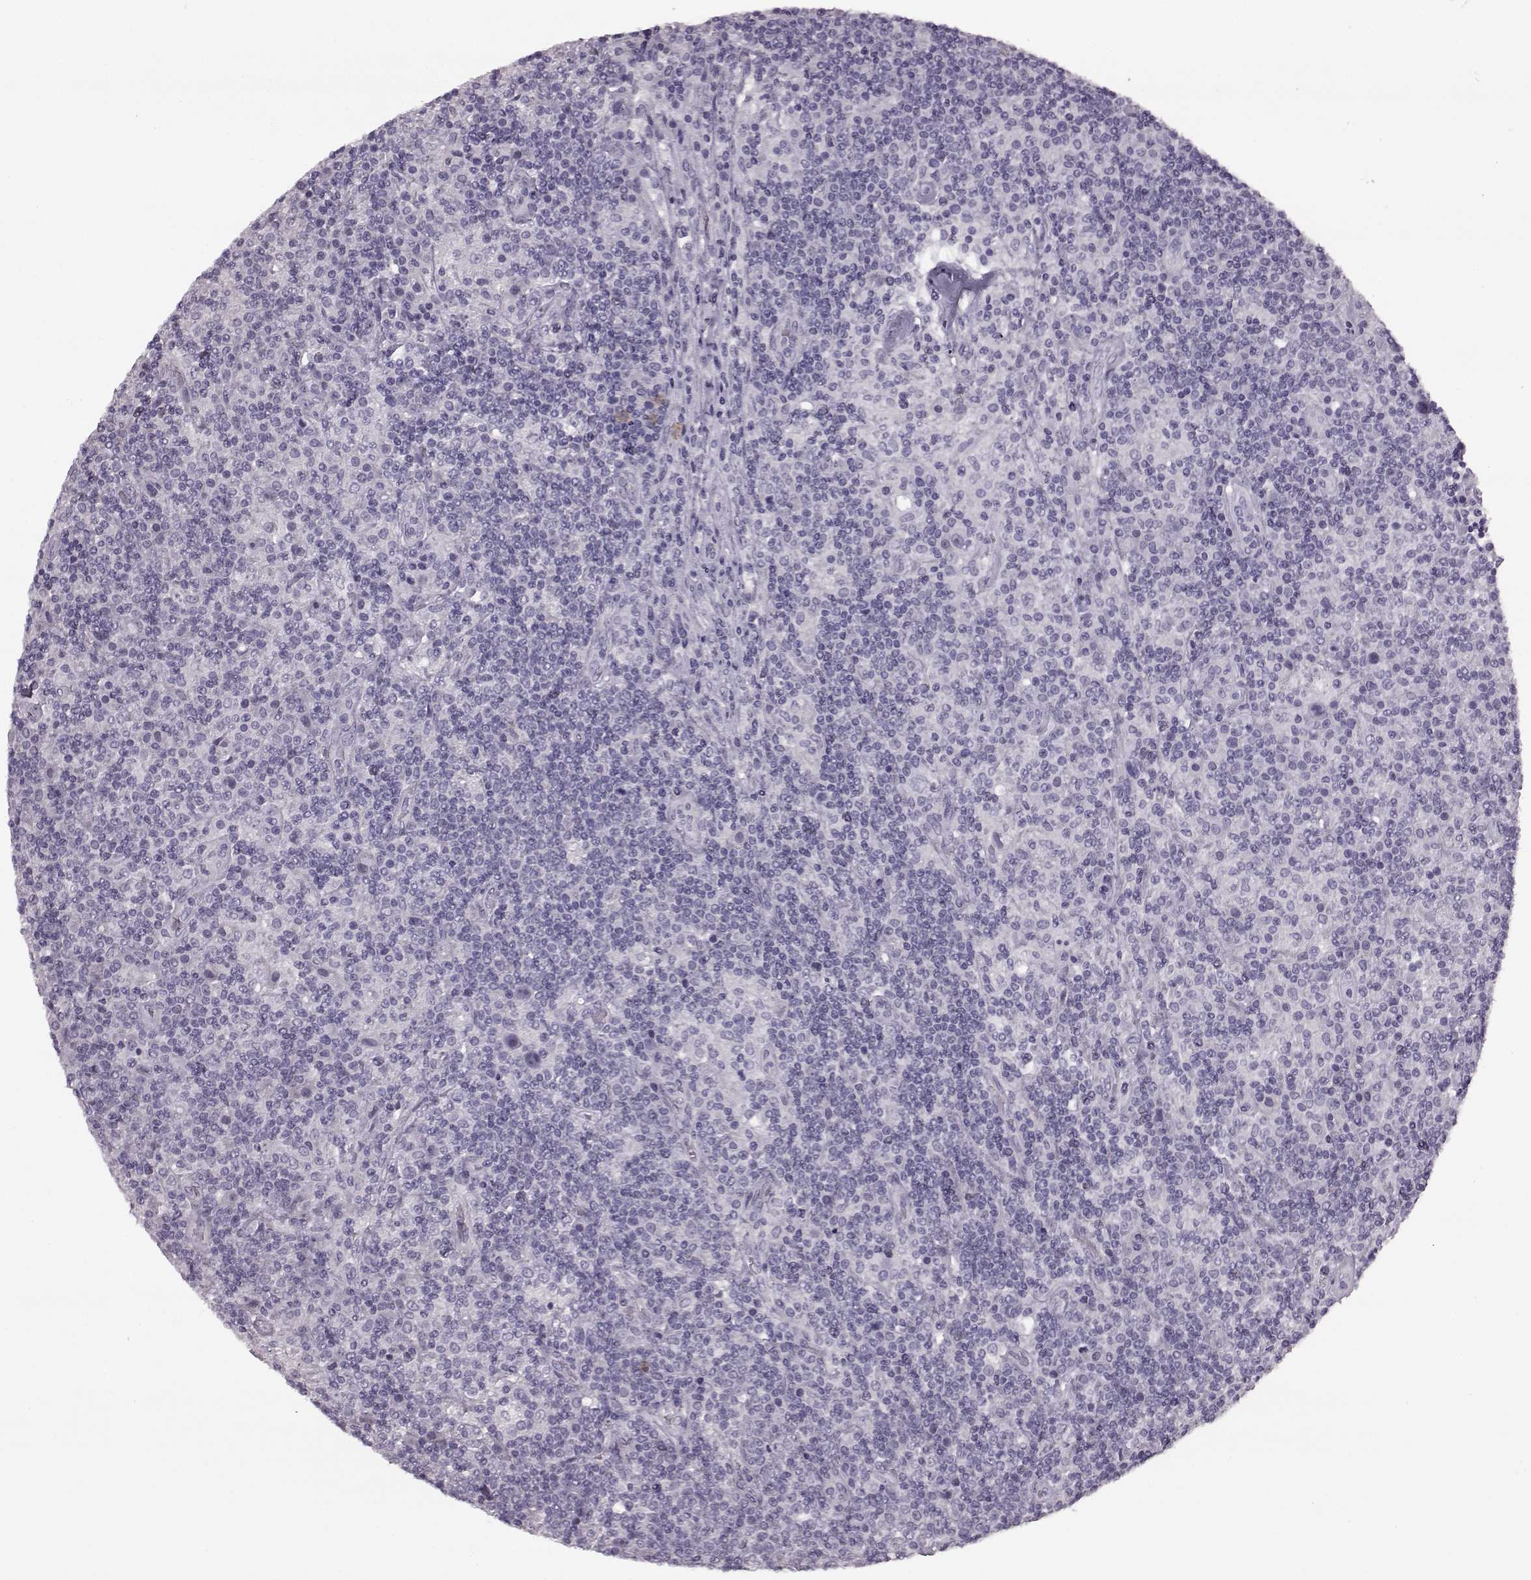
{"staining": {"intensity": "negative", "quantity": "none", "location": "none"}, "tissue": "lymphoma", "cell_type": "Tumor cells", "image_type": "cancer", "snomed": [{"axis": "morphology", "description": "Hodgkin's disease, NOS"}, {"axis": "topography", "description": "Lymph node"}], "caption": "This image is of Hodgkin's disease stained with immunohistochemistry (IHC) to label a protein in brown with the nuclei are counter-stained blue. There is no positivity in tumor cells.", "gene": "PRPH2", "patient": {"sex": "male", "age": 70}}